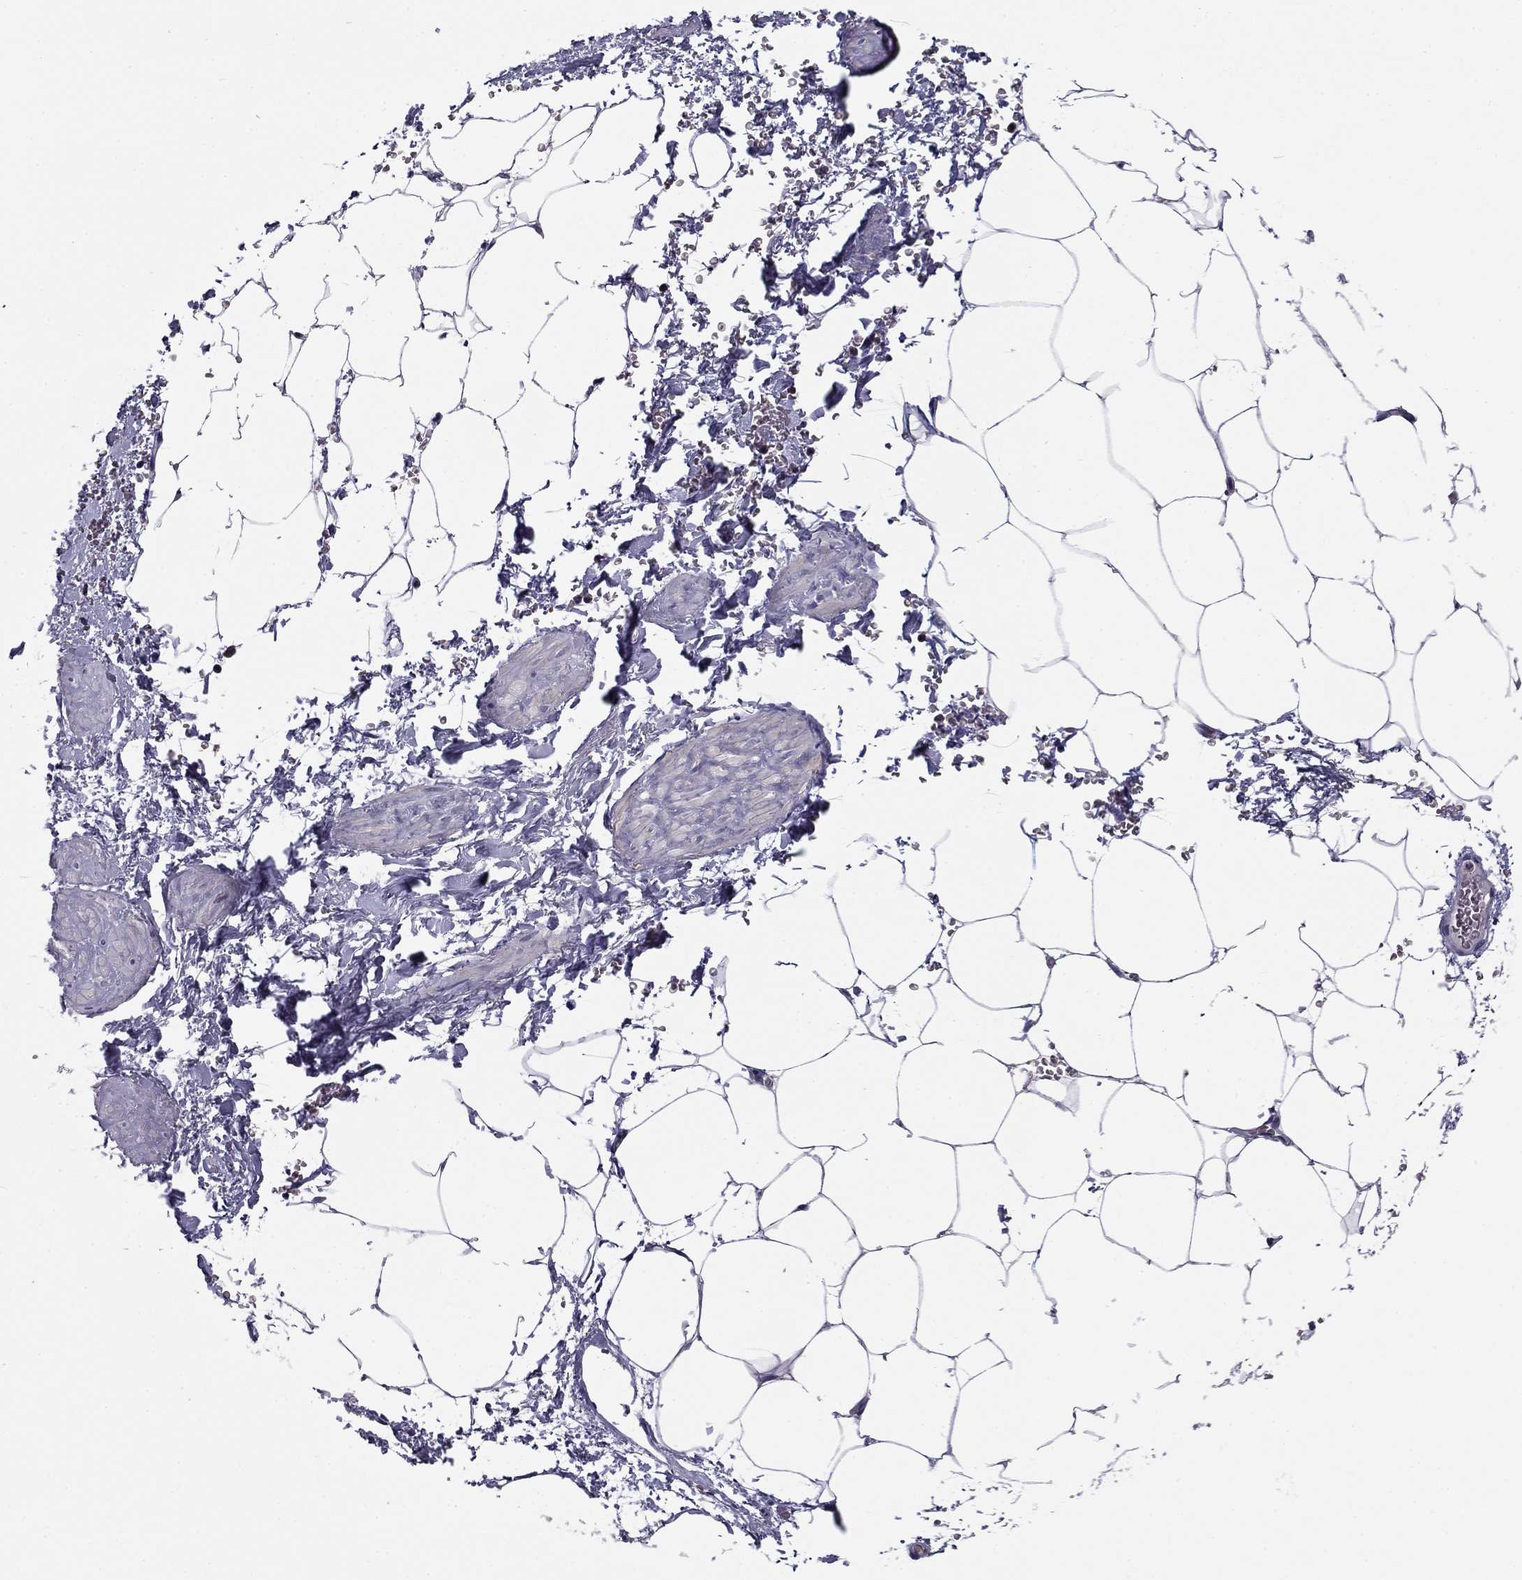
{"staining": {"intensity": "negative", "quantity": "none", "location": "none"}, "tissue": "adipose tissue", "cell_type": "Adipocytes", "image_type": "normal", "snomed": [{"axis": "morphology", "description": "Normal tissue, NOS"}, {"axis": "topography", "description": "Soft tissue"}, {"axis": "topography", "description": "Adipose tissue"}, {"axis": "topography", "description": "Vascular tissue"}, {"axis": "topography", "description": "Peripheral nerve tissue"}], "caption": "The IHC micrograph has no significant positivity in adipocytes of adipose tissue. (DAB IHC visualized using brightfield microscopy, high magnification).", "gene": "ALG6", "patient": {"sex": "male", "age": 68}}